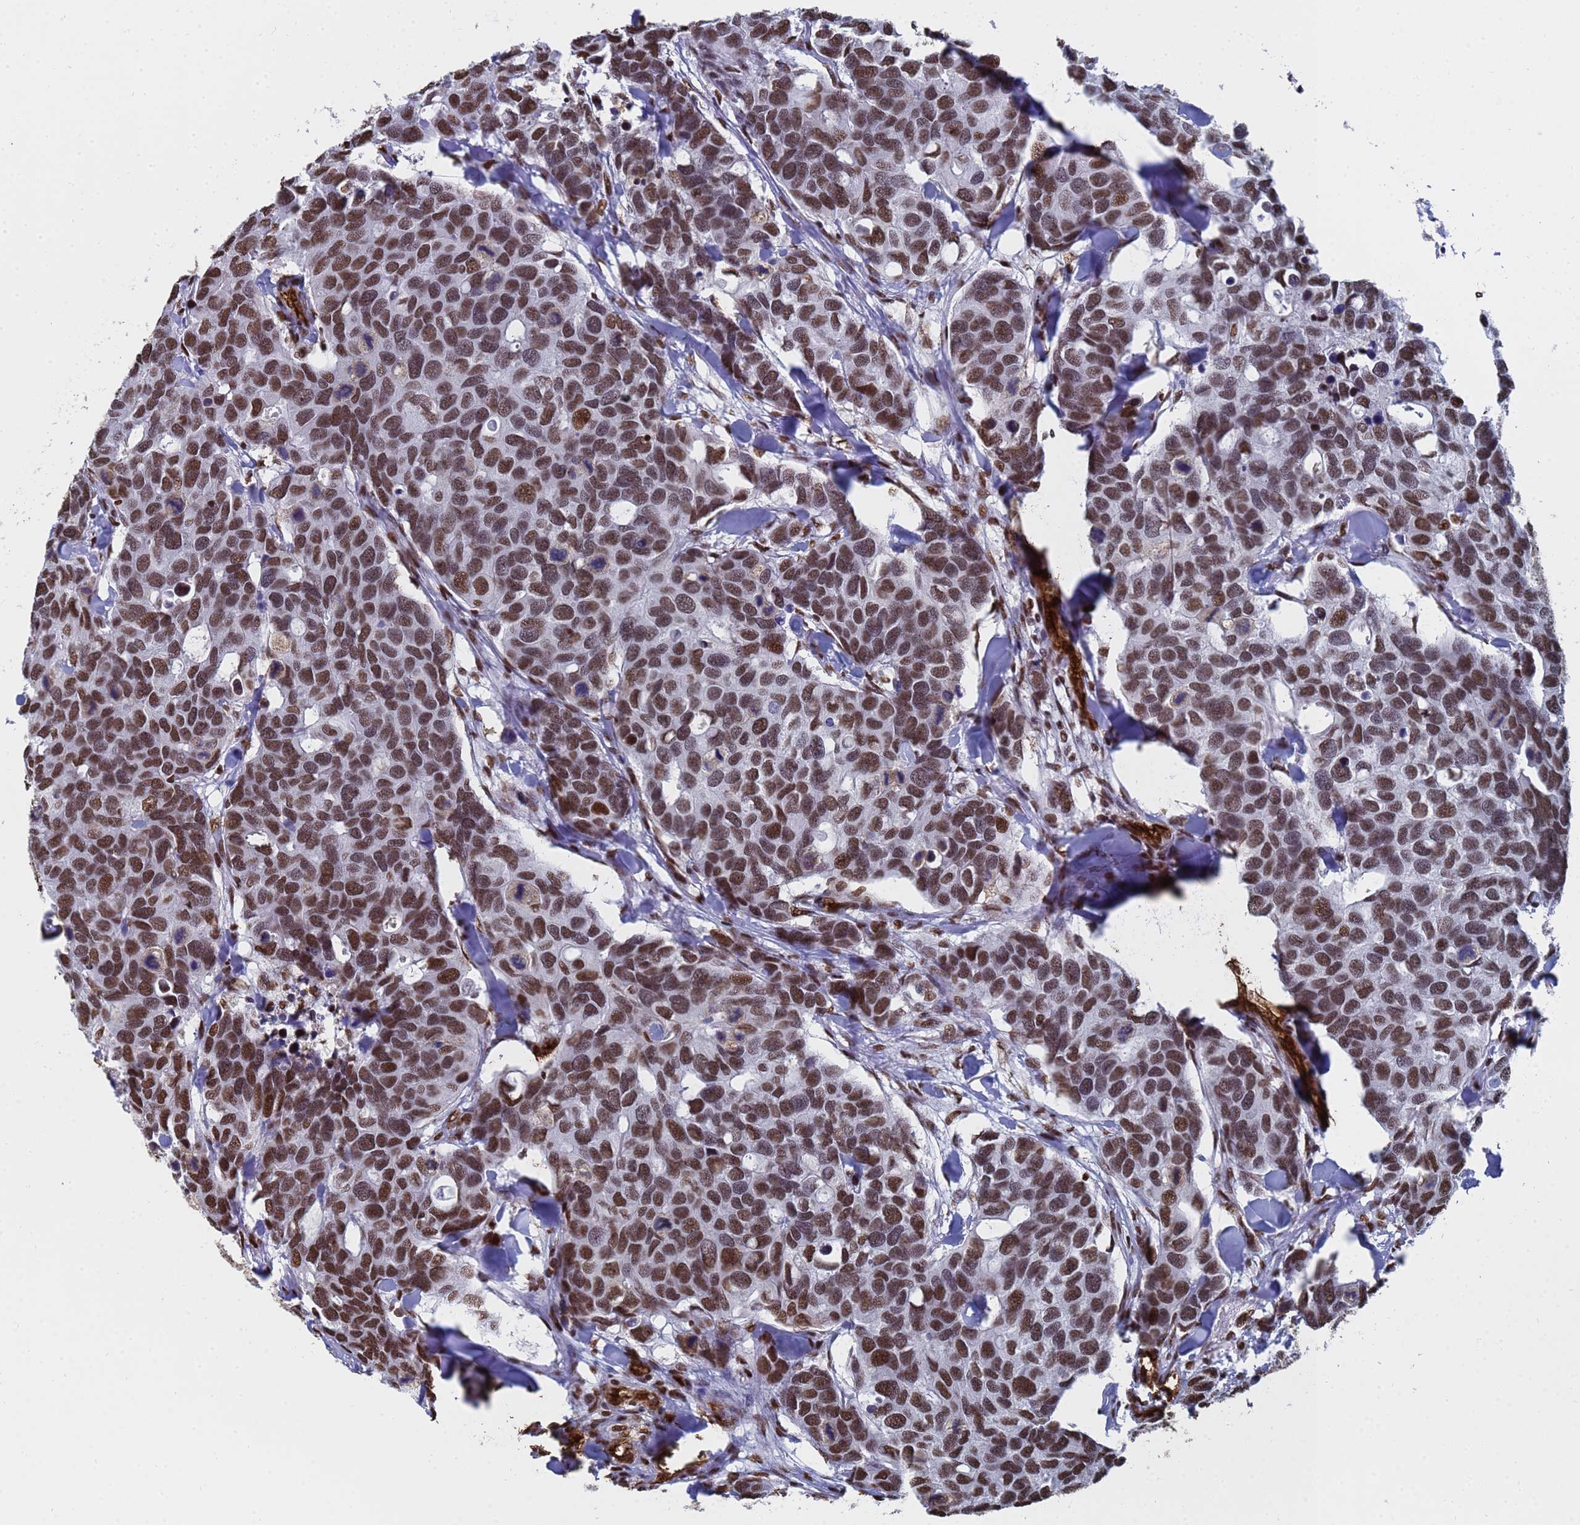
{"staining": {"intensity": "strong", "quantity": ">75%", "location": "nuclear"}, "tissue": "breast cancer", "cell_type": "Tumor cells", "image_type": "cancer", "snomed": [{"axis": "morphology", "description": "Duct carcinoma"}, {"axis": "topography", "description": "Breast"}], "caption": "Breast cancer stained for a protein (brown) shows strong nuclear positive expression in approximately >75% of tumor cells.", "gene": "RAVER2", "patient": {"sex": "female", "age": 83}}